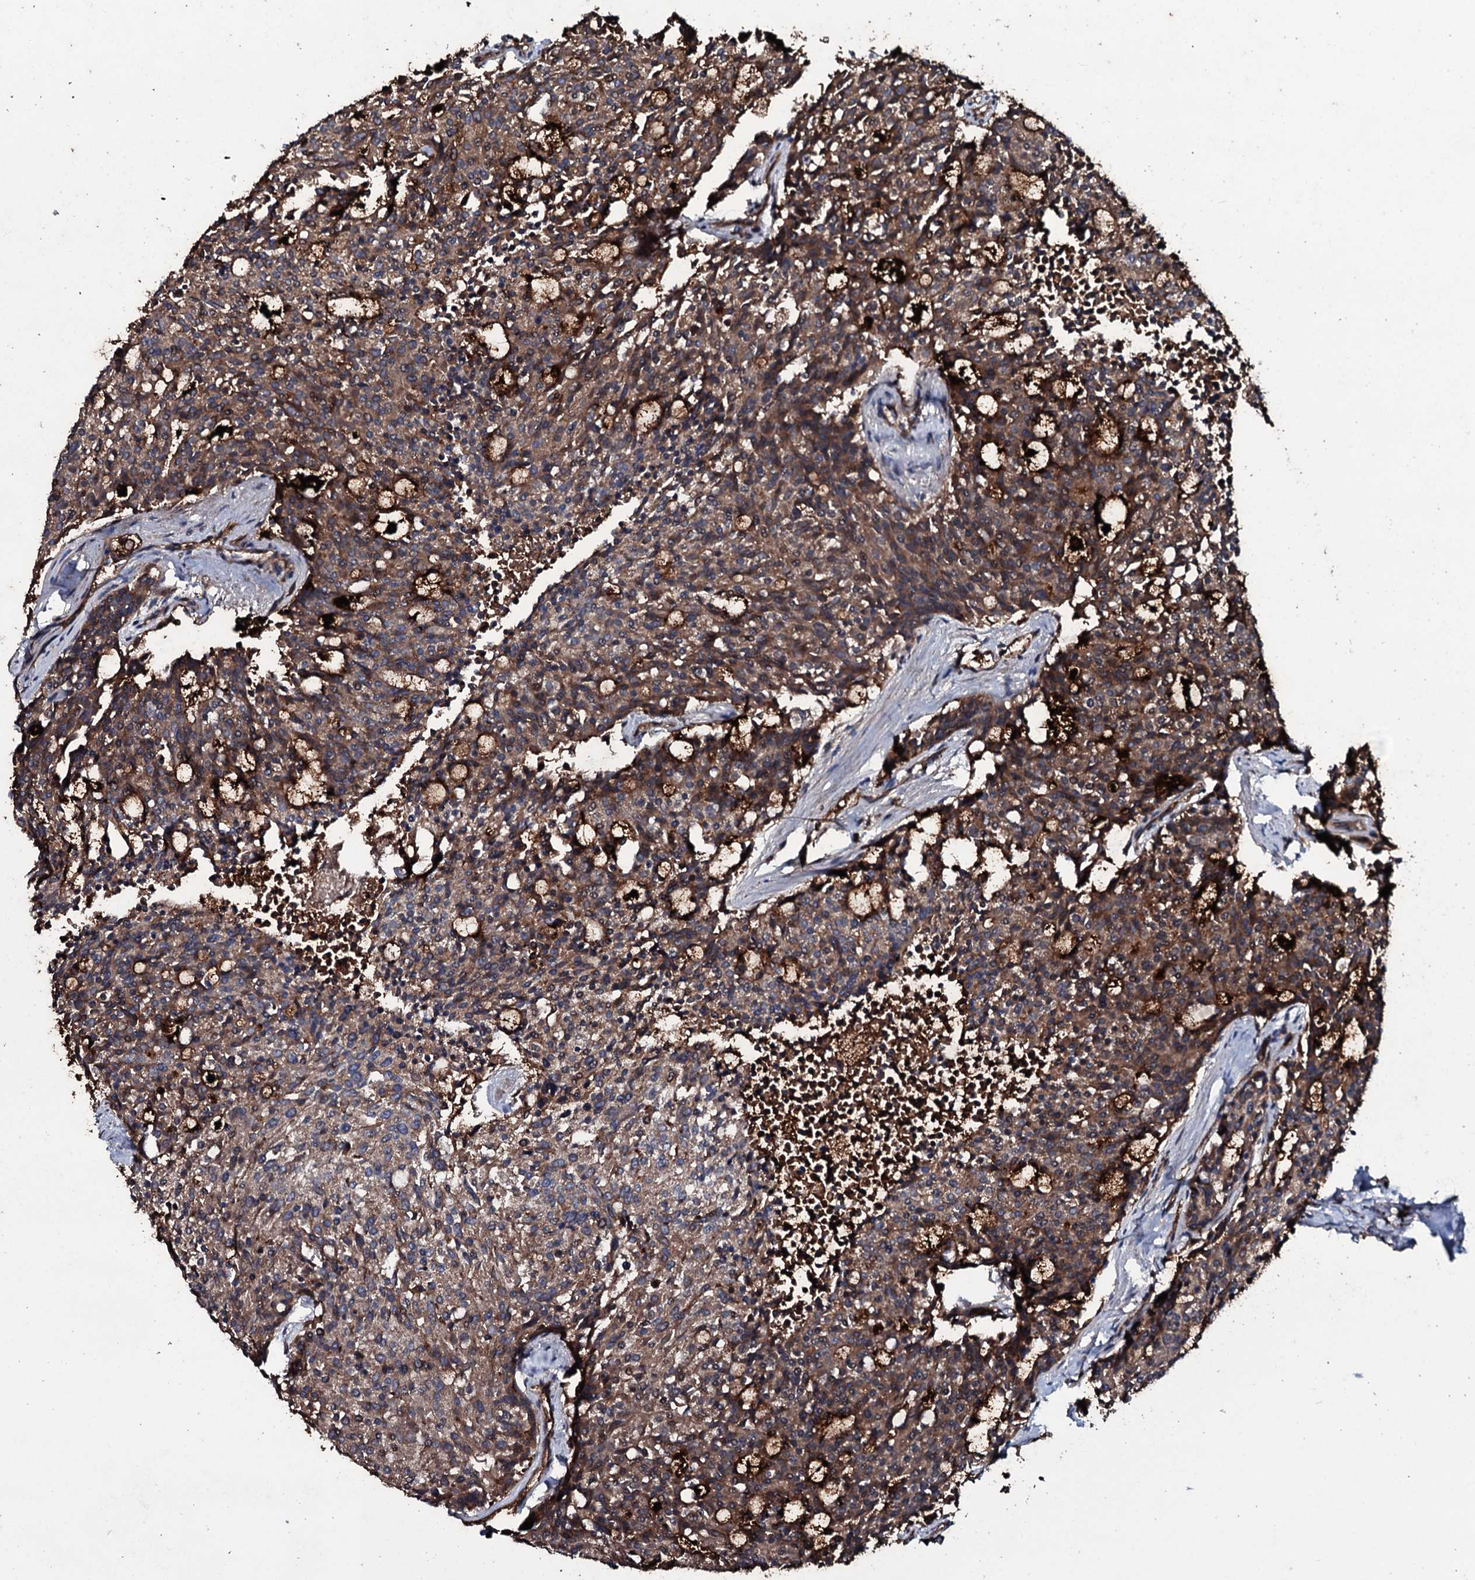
{"staining": {"intensity": "moderate", "quantity": ">75%", "location": "cytoplasmic/membranous"}, "tissue": "carcinoid", "cell_type": "Tumor cells", "image_type": "cancer", "snomed": [{"axis": "morphology", "description": "Carcinoid, malignant, NOS"}, {"axis": "topography", "description": "Pancreas"}], "caption": "Immunohistochemical staining of carcinoid shows medium levels of moderate cytoplasmic/membranous protein expression in about >75% of tumor cells. The staining was performed using DAB to visualize the protein expression in brown, while the nuclei were stained in blue with hematoxylin (Magnification: 20x).", "gene": "ZSWIM8", "patient": {"sex": "female", "age": 54}}